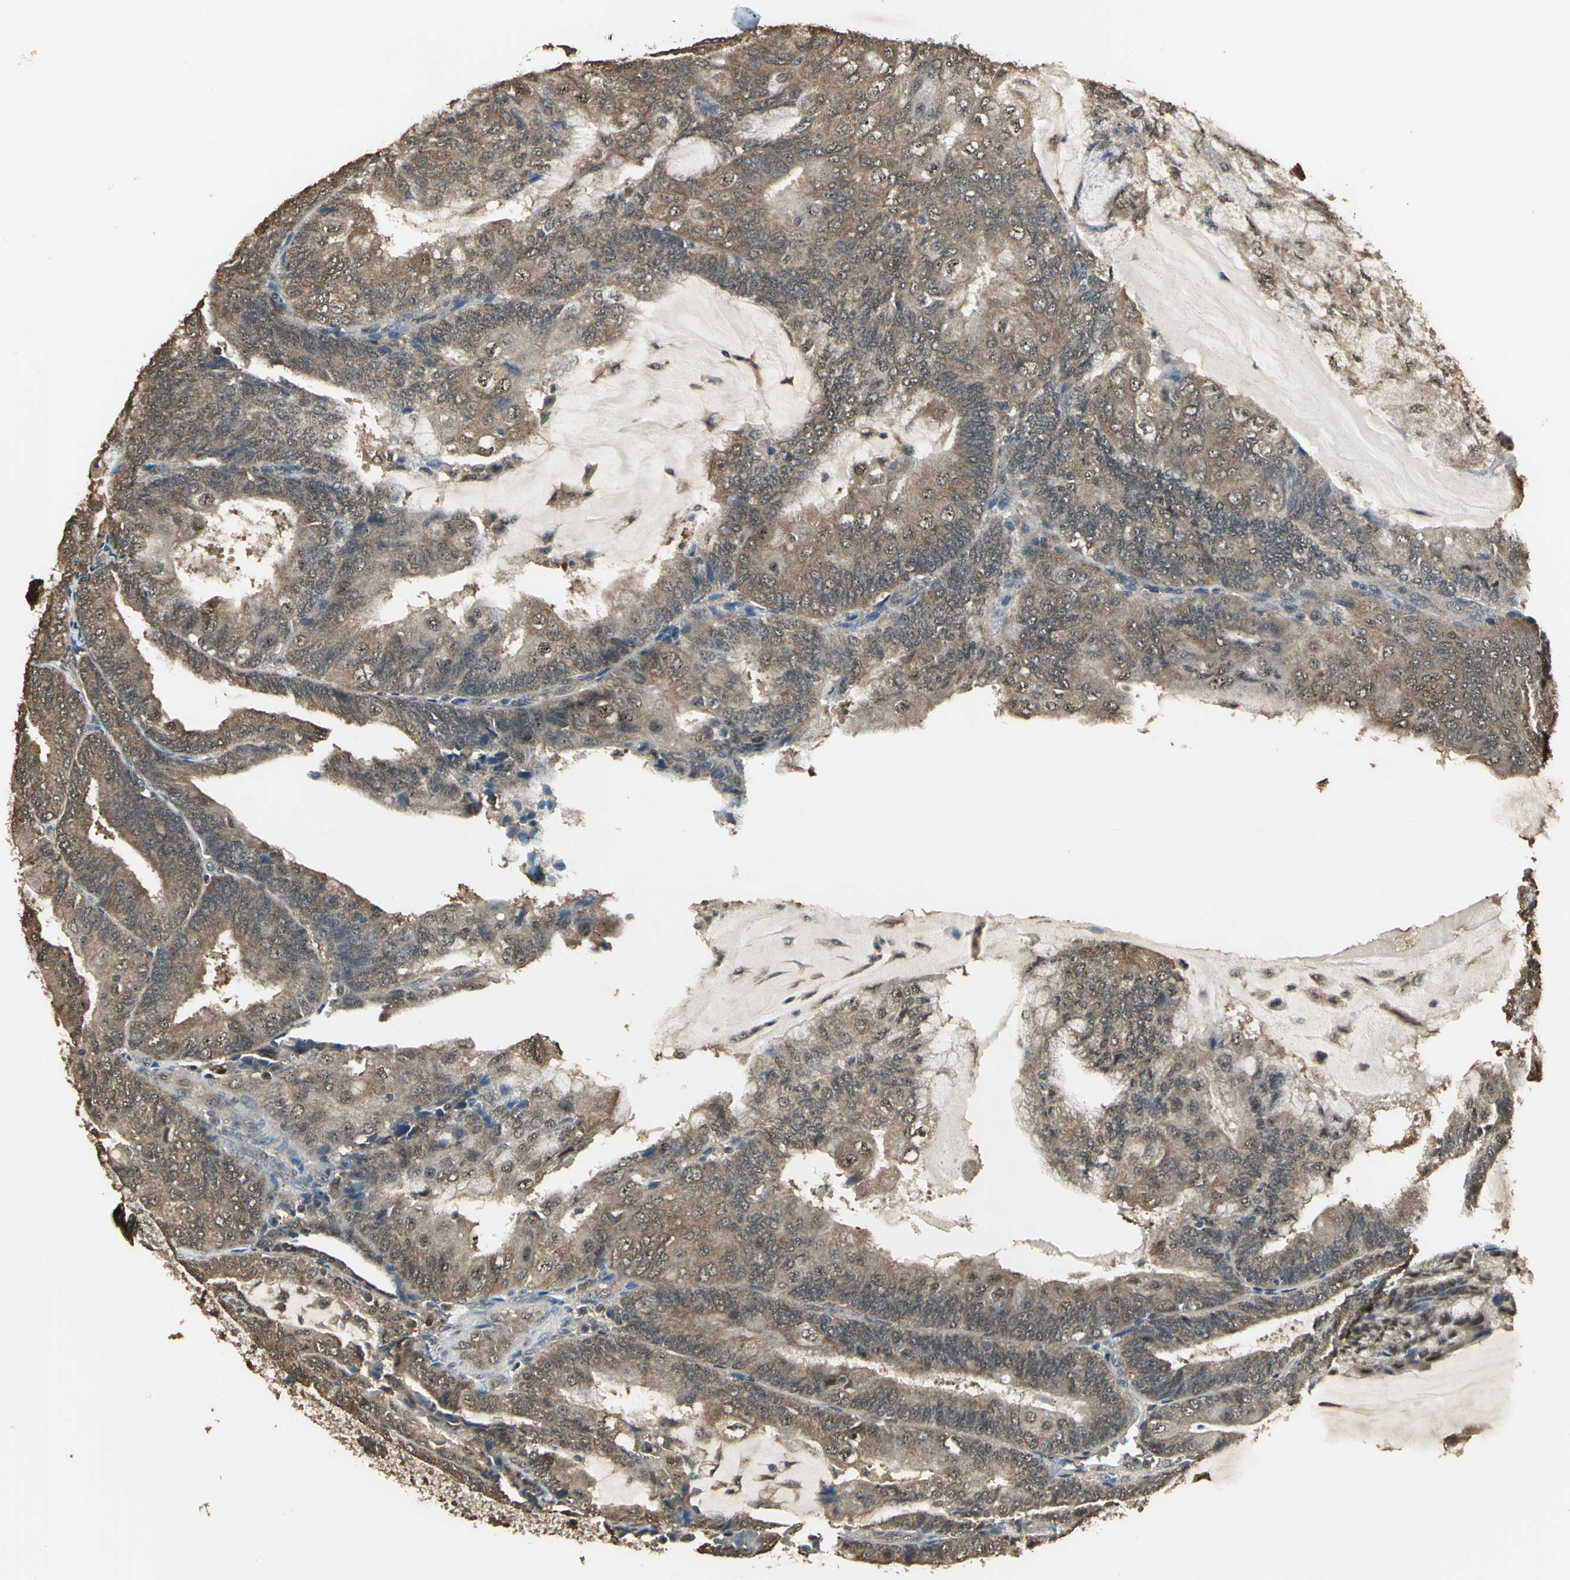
{"staining": {"intensity": "strong", "quantity": ">75%", "location": "cytoplasmic/membranous"}, "tissue": "endometrial cancer", "cell_type": "Tumor cells", "image_type": "cancer", "snomed": [{"axis": "morphology", "description": "Adenocarcinoma, NOS"}, {"axis": "topography", "description": "Endometrium"}], "caption": "Endometrial adenocarcinoma was stained to show a protein in brown. There is high levels of strong cytoplasmic/membranous expression in approximately >75% of tumor cells. Using DAB (brown) and hematoxylin (blue) stains, captured at high magnification using brightfield microscopy.", "gene": "UCHL5", "patient": {"sex": "female", "age": 81}}